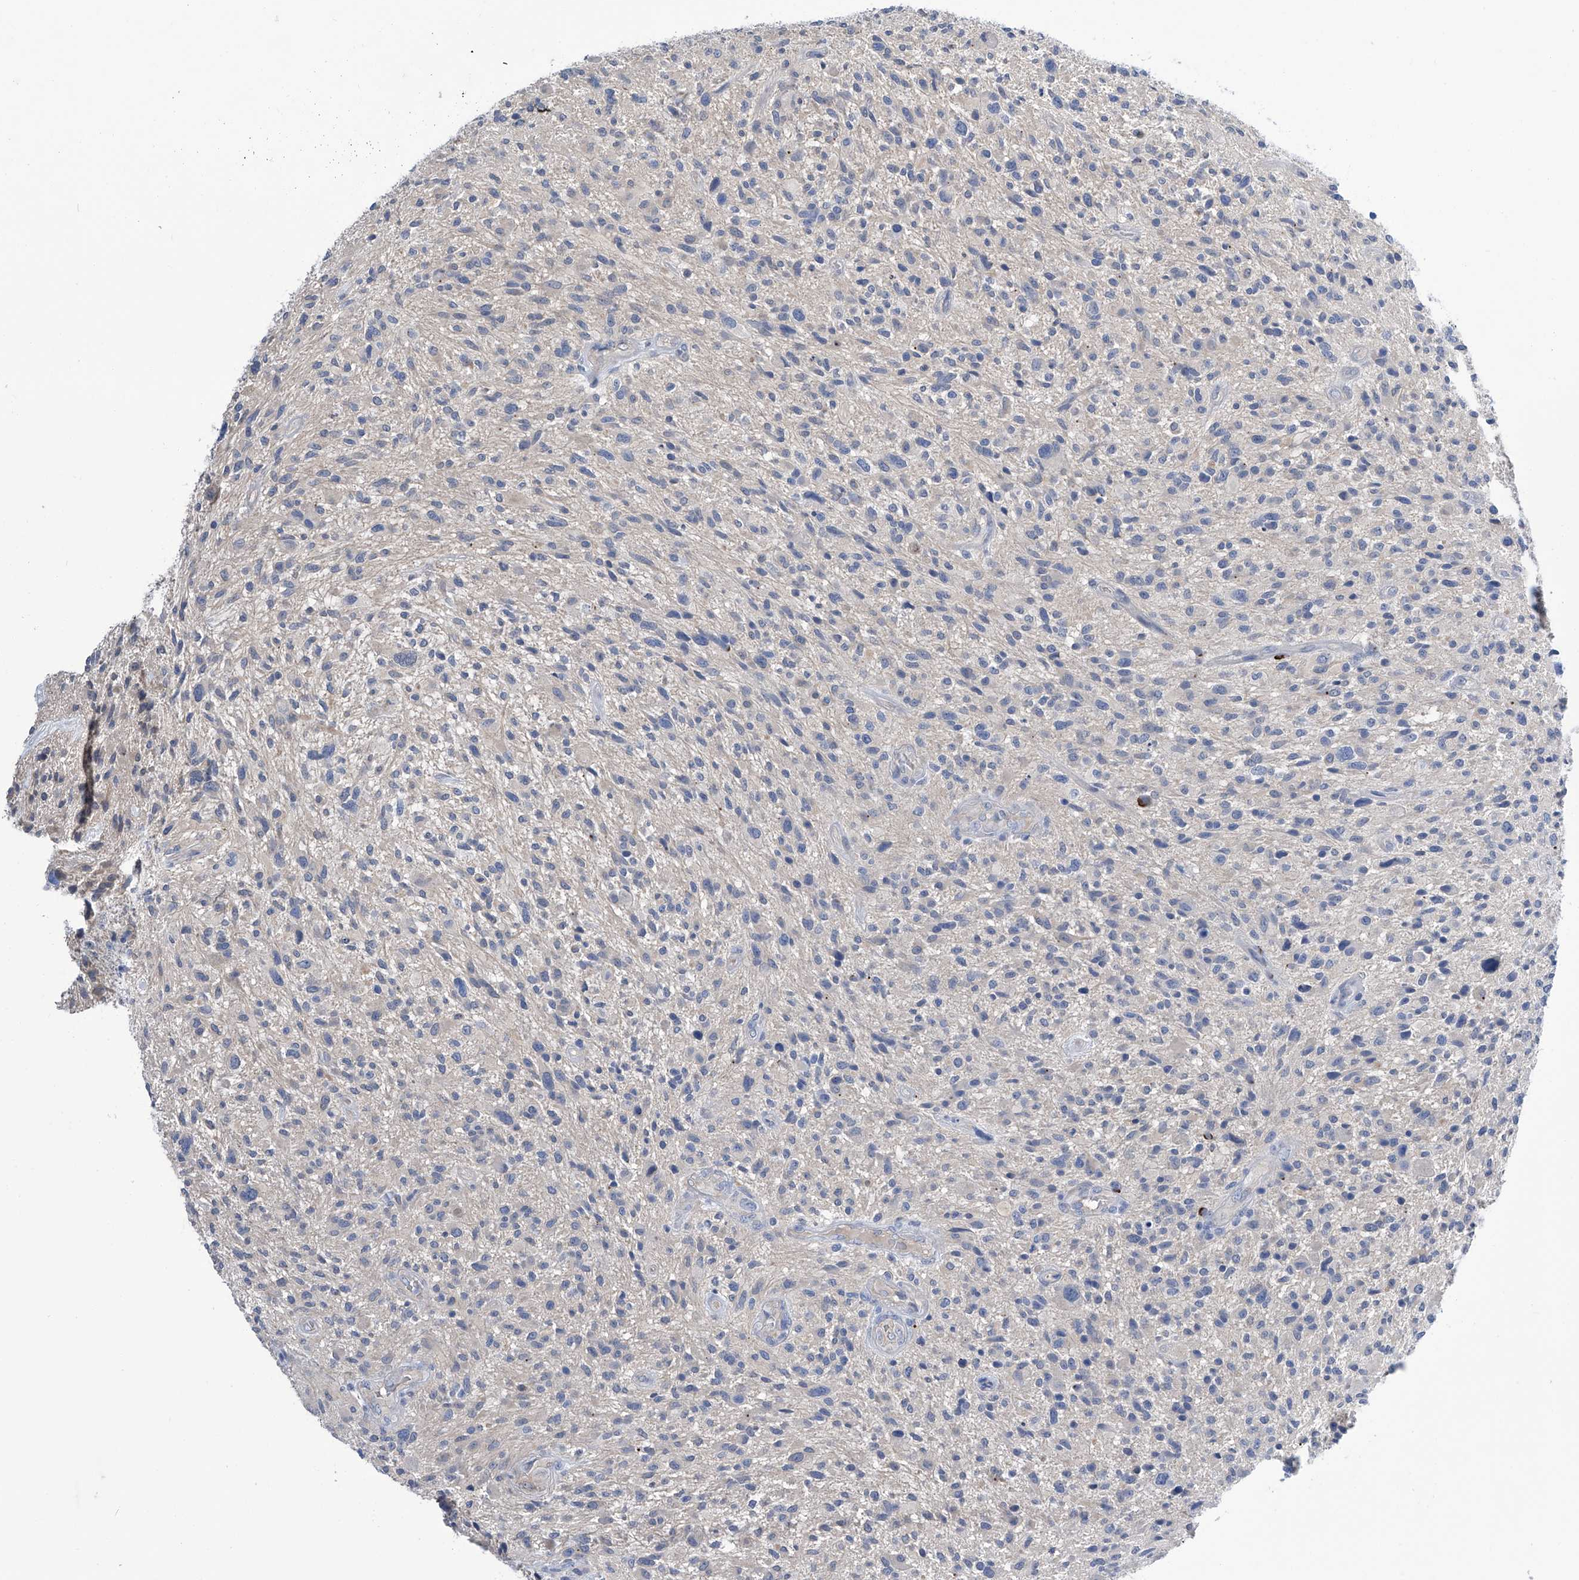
{"staining": {"intensity": "negative", "quantity": "none", "location": "none"}, "tissue": "glioma", "cell_type": "Tumor cells", "image_type": "cancer", "snomed": [{"axis": "morphology", "description": "Glioma, malignant, High grade"}, {"axis": "topography", "description": "Brain"}], "caption": "Micrograph shows no protein positivity in tumor cells of malignant high-grade glioma tissue.", "gene": "PGM3", "patient": {"sex": "male", "age": 47}}